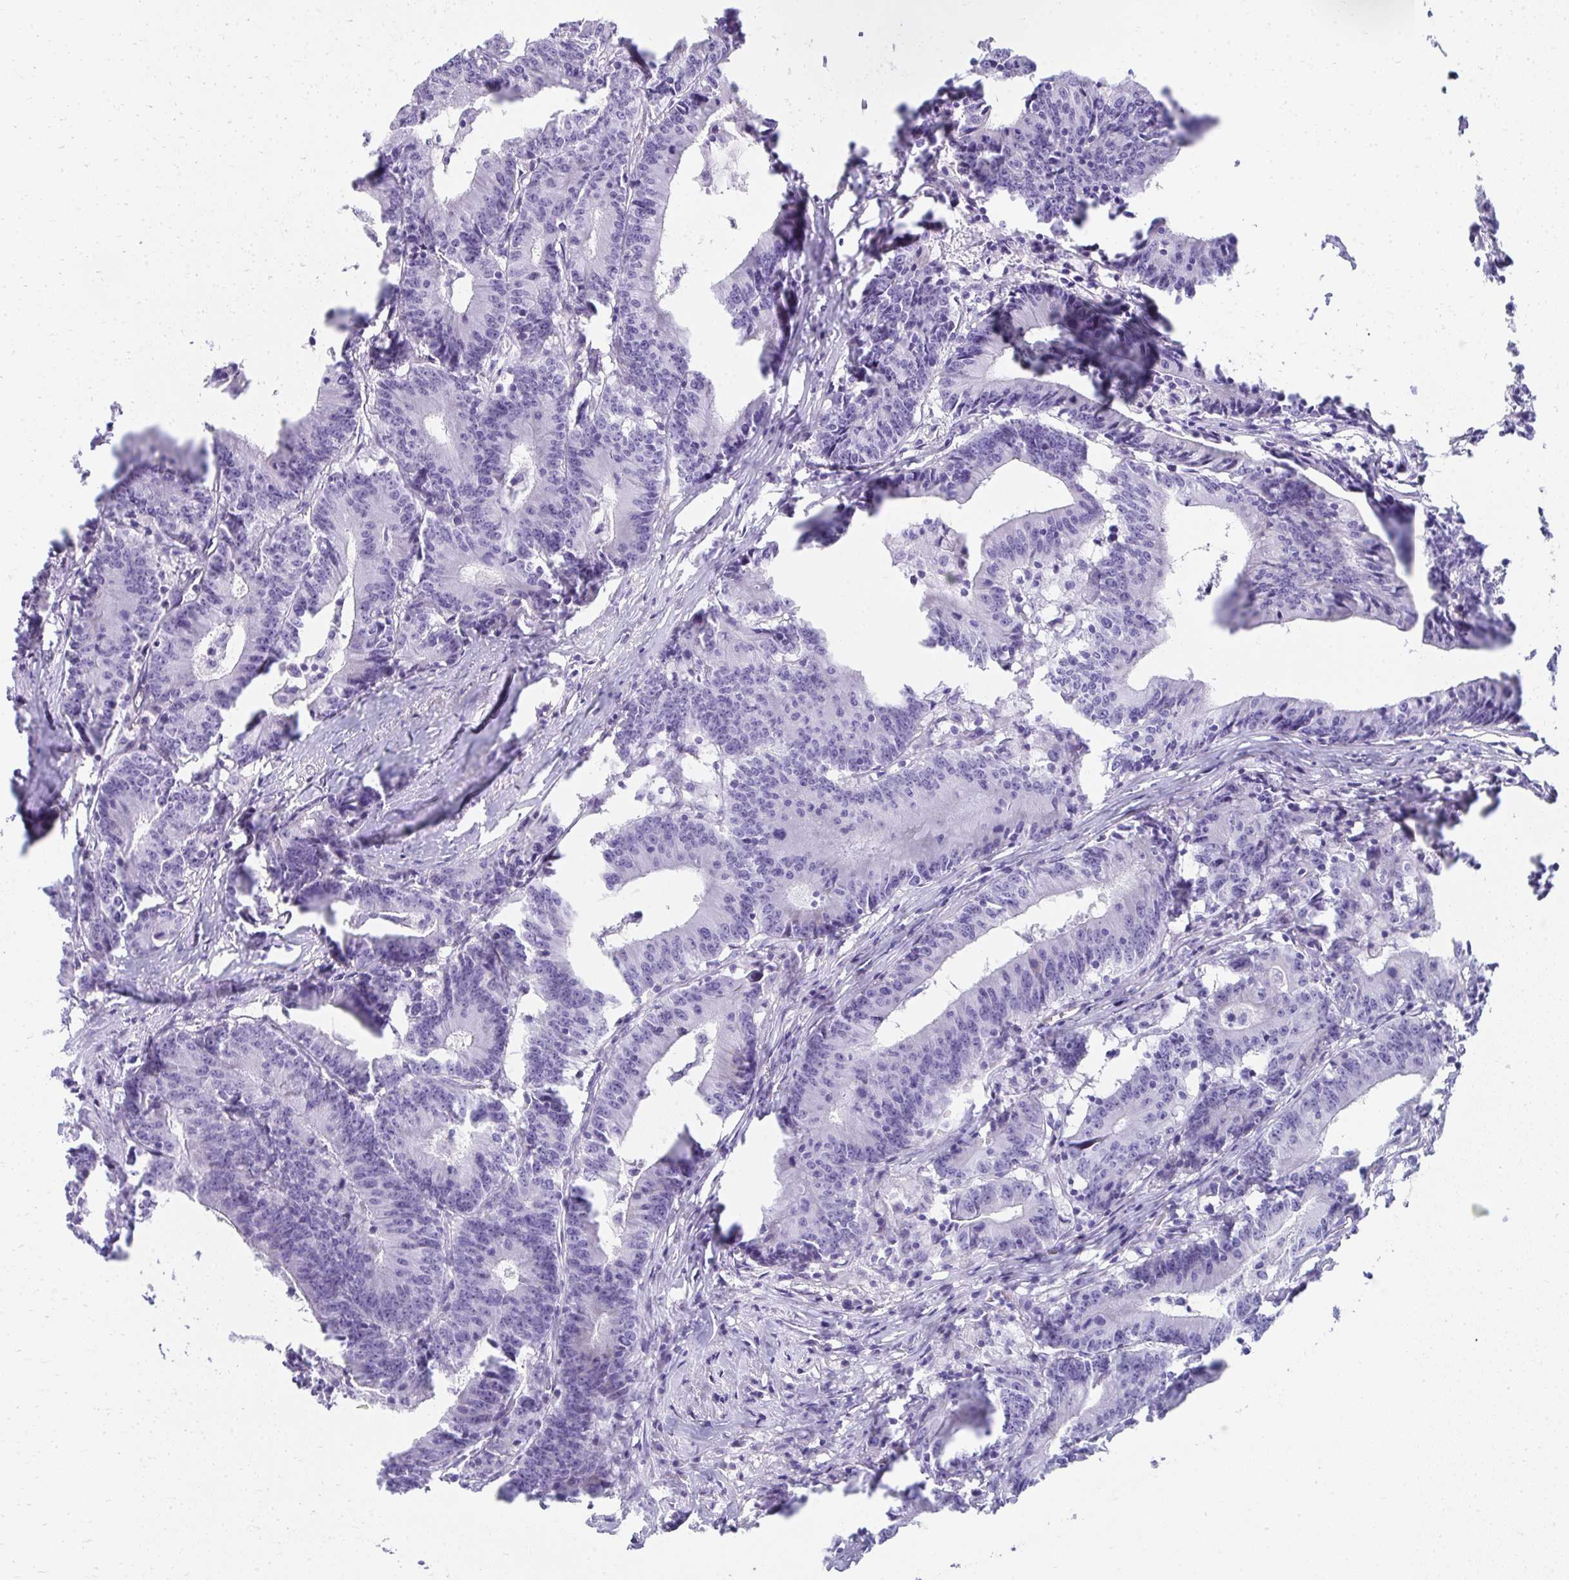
{"staining": {"intensity": "negative", "quantity": "none", "location": "none"}, "tissue": "colorectal cancer", "cell_type": "Tumor cells", "image_type": "cancer", "snomed": [{"axis": "morphology", "description": "Adenocarcinoma, NOS"}, {"axis": "topography", "description": "Colon"}], "caption": "A histopathology image of human colorectal cancer (adenocarcinoma) is negative for staining in tumor cells.", "gene": "TNNT1", "patient": {"sex": "female", "age": 78}}